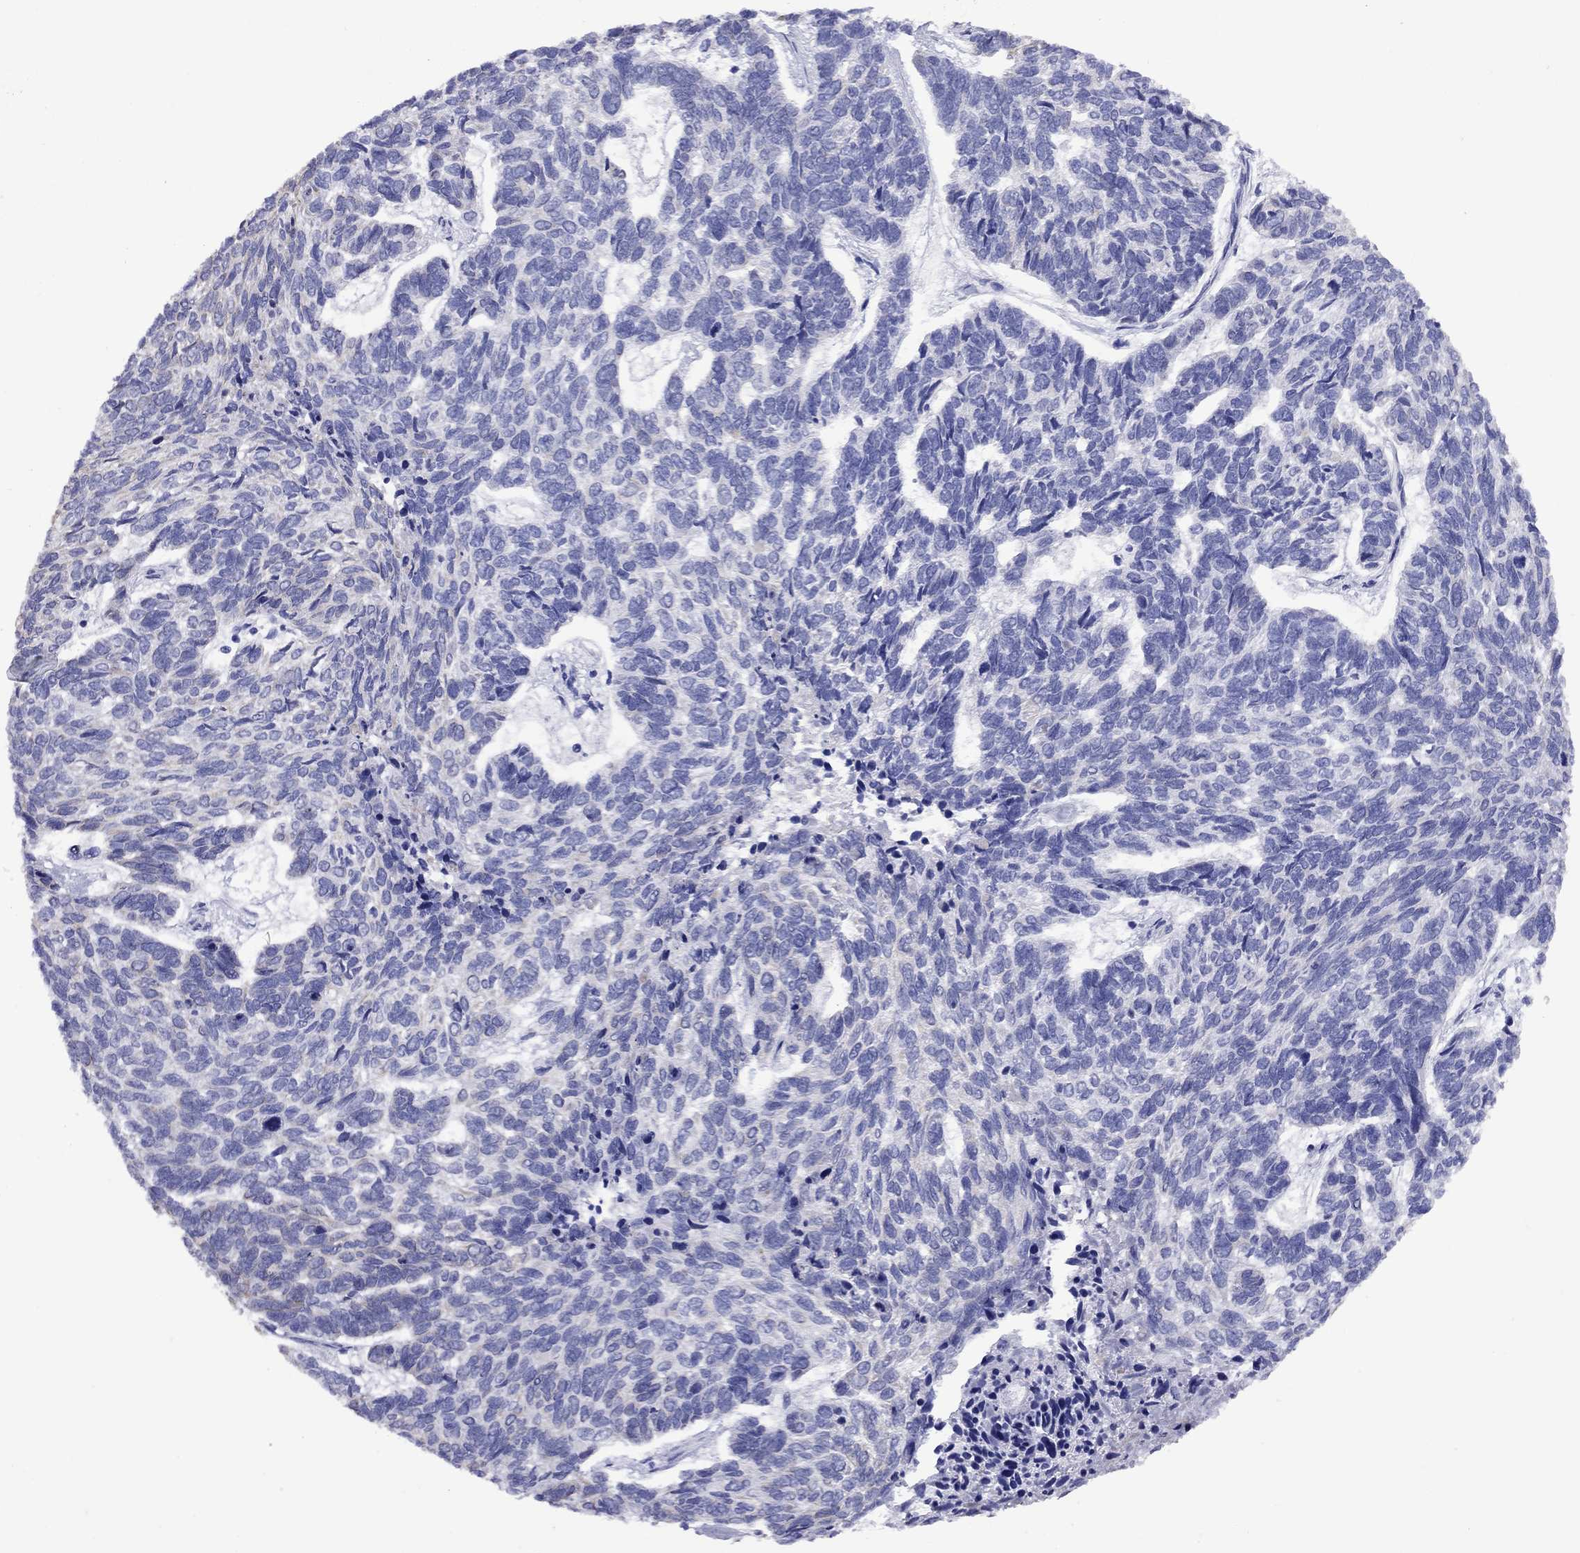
{"staining": {"intensity": "negative", "quantity": "none", "location": "none"}, "tissue": "skin cancer", "cell_type": "Tumor cells", "image_type": "cancer", "snomed": [{"axis": "morphology", "description": "Basal cell carcinoma"}, {"axis": "topography", "description": "Skin"}], "caption": "Immunohistochemistry of human skin basal cell carcinoma reveals no positivity in tumor cells.", "gene": "CMYA5", "patient": {"sex": "female", "age": 65}}